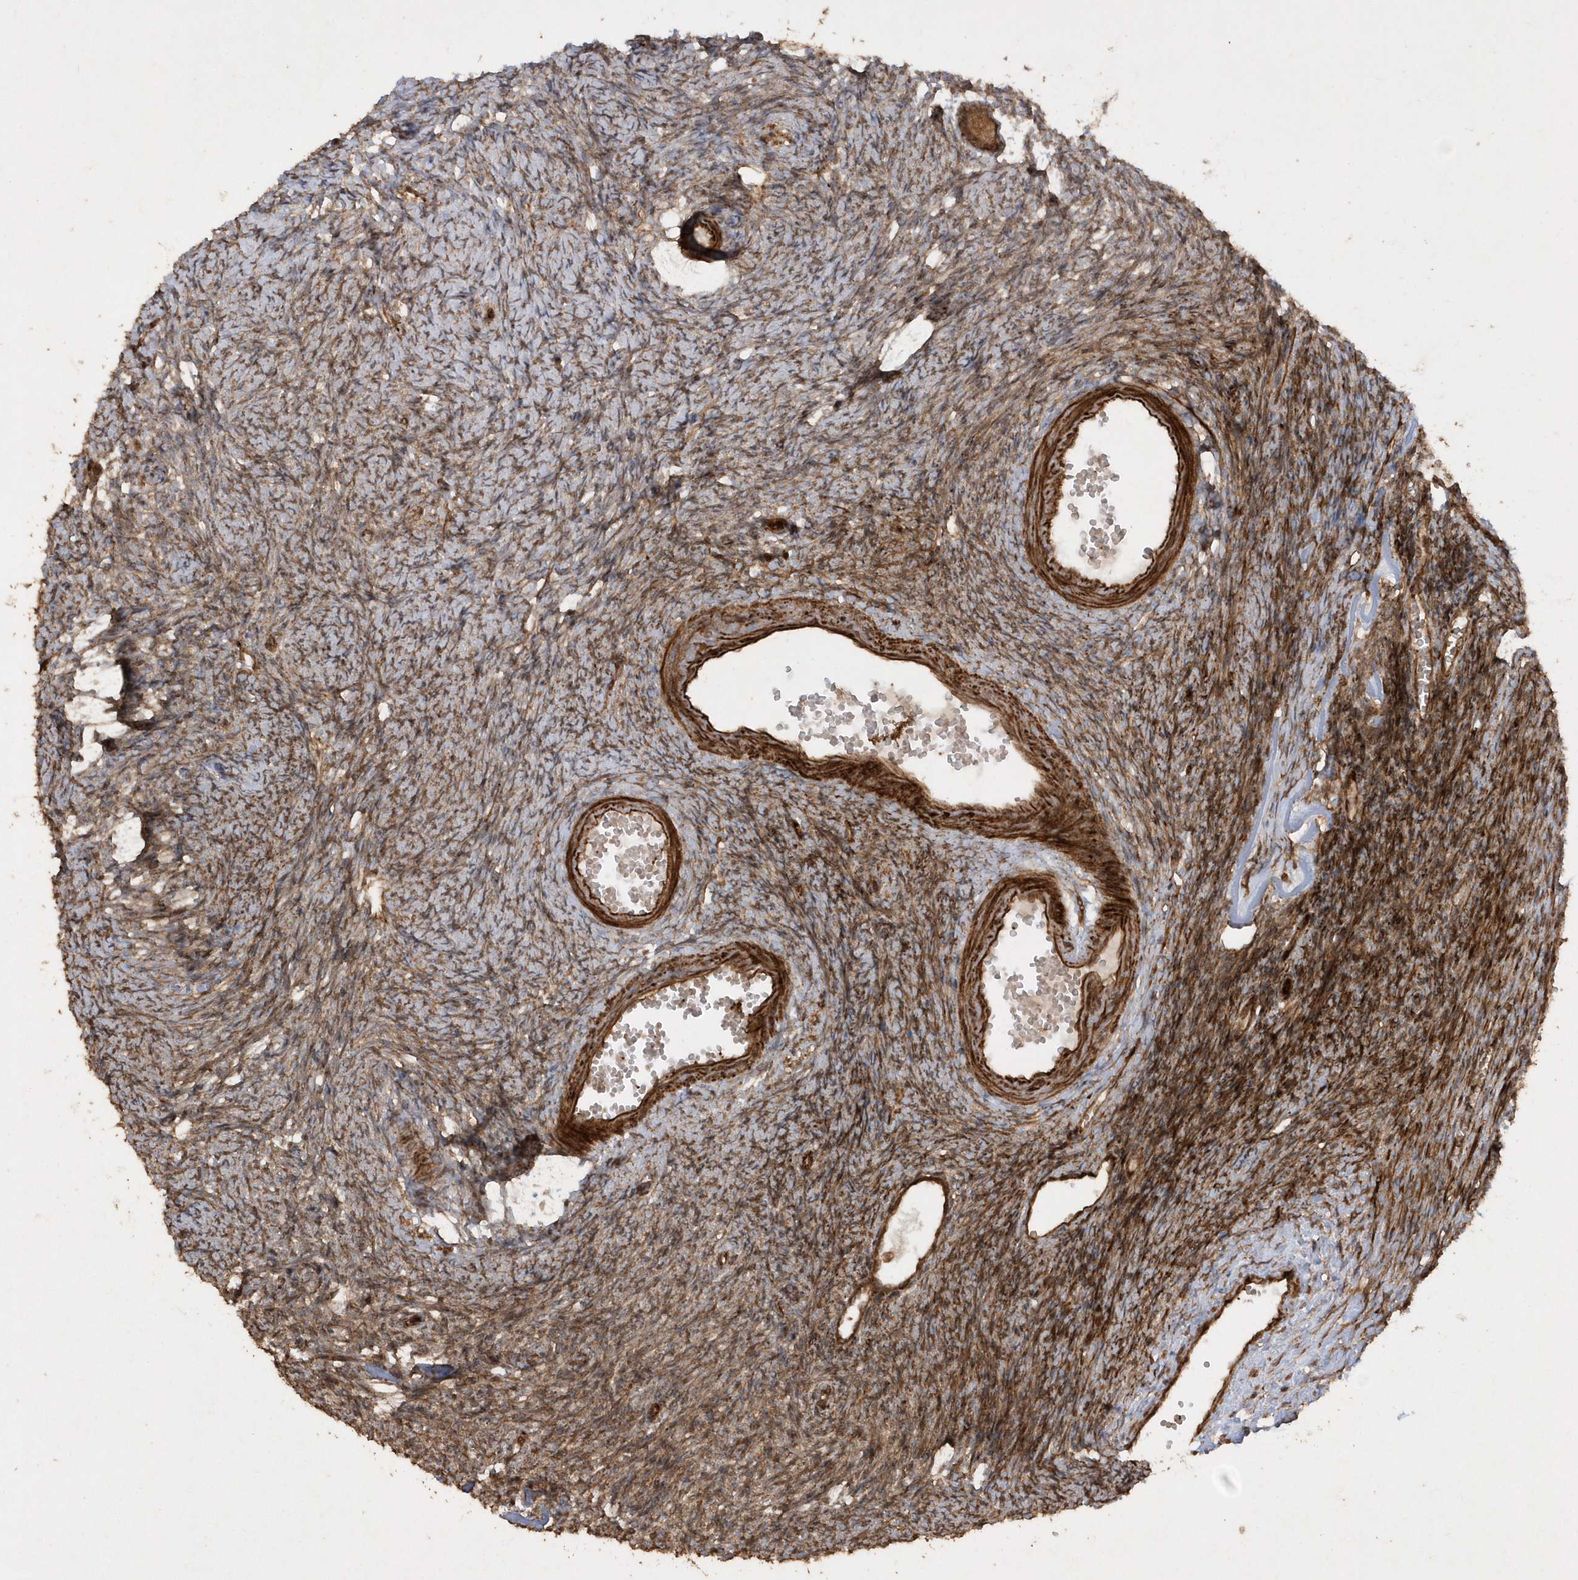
{"staining": {"intensity": "moderate", "quantity": ">75%", "location": "cytoplasmic/membranous"}, "tissue": "ovary", "cell_type": "Follicle cells", "image_type": "normal", "snomed": [{"axis": "morphology", "description": "Normal tissue, NOS"}, {"axis": "morphology", "description": "Cyst, NOS"}, {"axis": "topography", "description": "Ovary"}], "caption": "Immunohistochemical staining of unremarkable ovary shows moderate cytoplasmic/membranous protein staining in approximately >75% of follicle cells.", "gene": "AVPI1", "patient": {"sex": "female", "age": 33}}